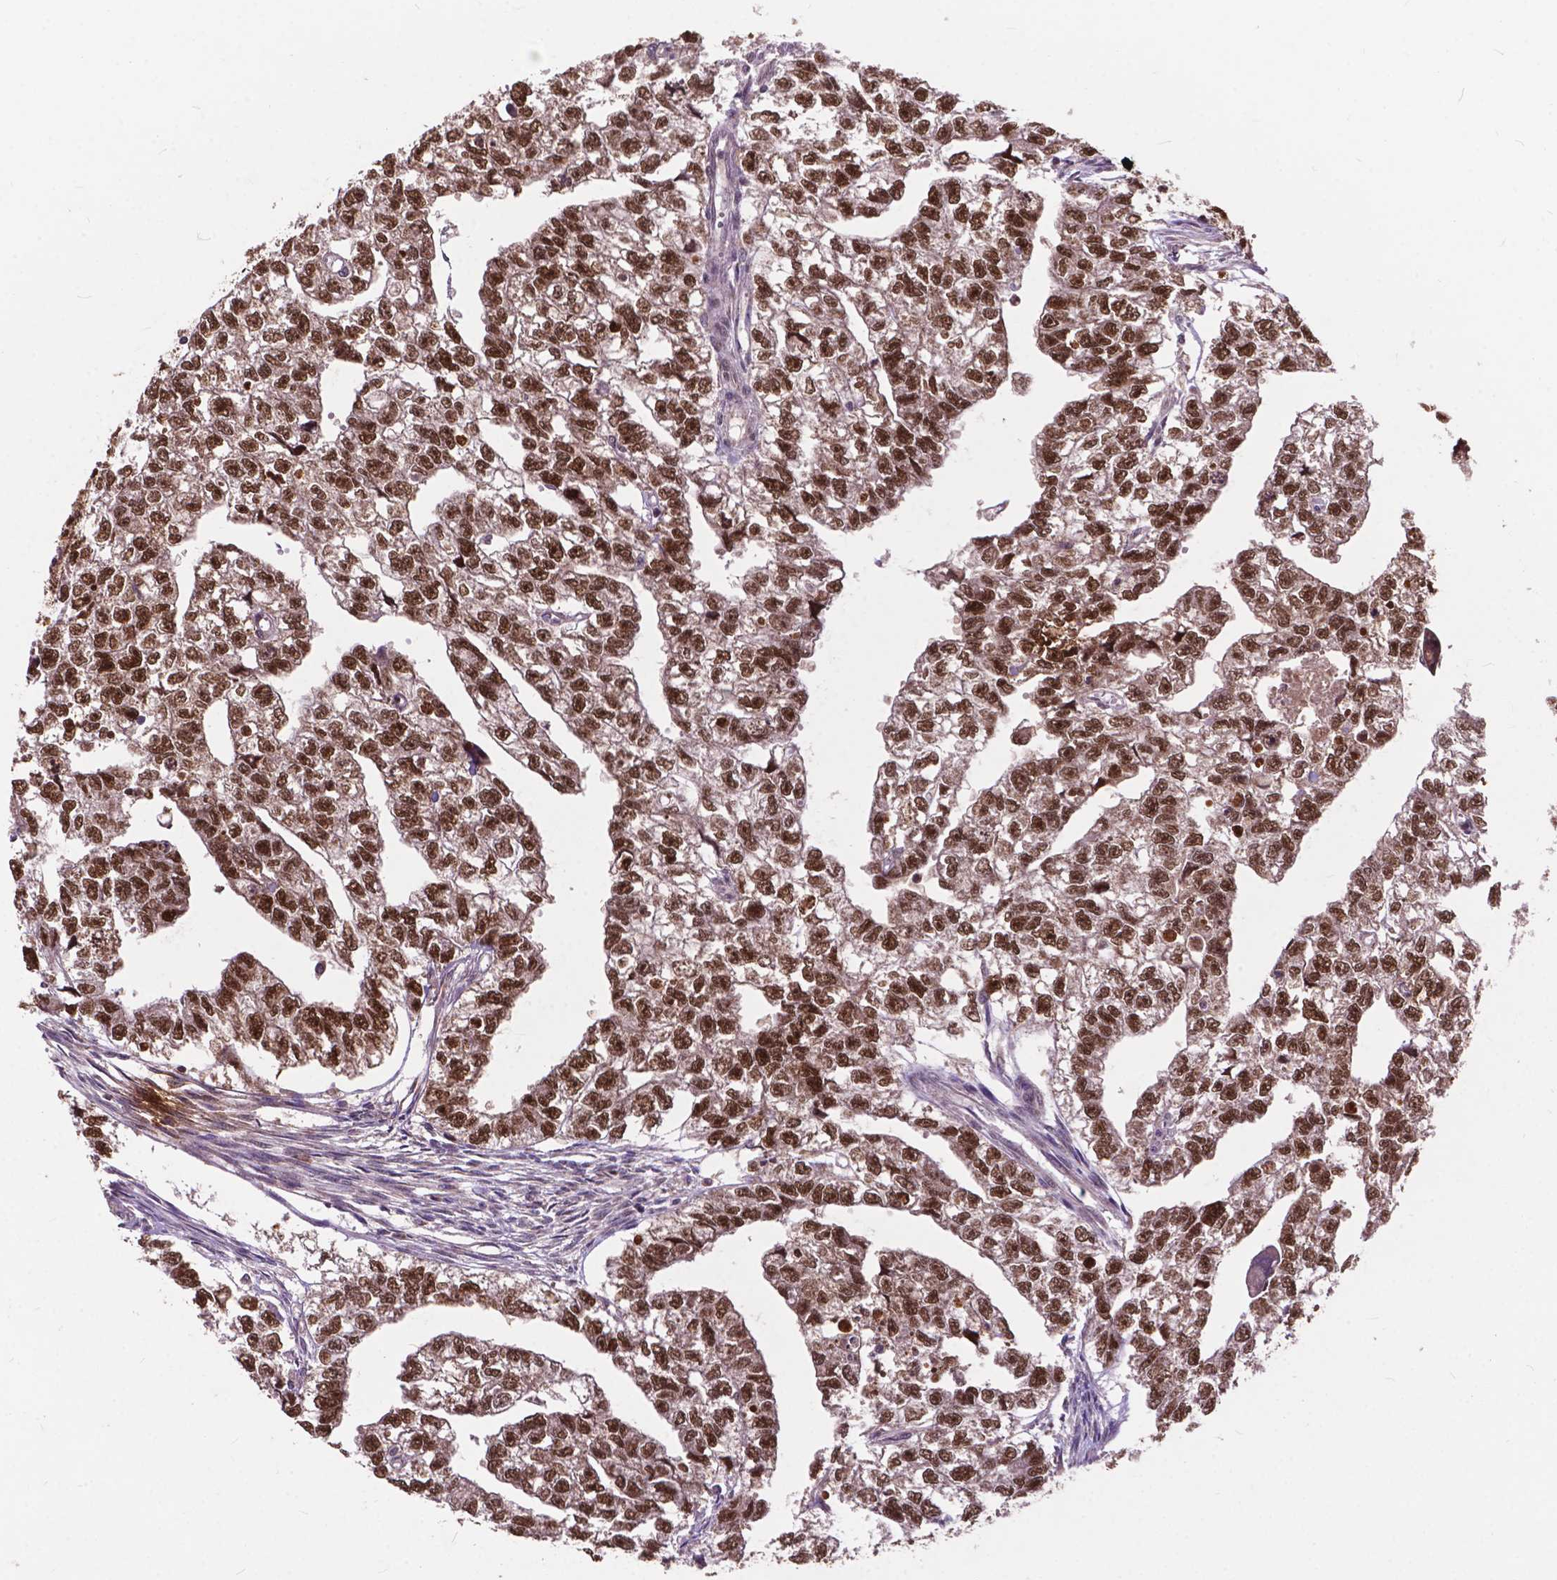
{"staining": {"intensity": "moderate", "quantity": ">75%", "location": "nuclear"}, "tissue": "testis cancer", "cell_type": "Tumor cells", "image_type": "cancer", "snomed": [{"axis": "morphology", "description": "Carcinoma, Embryonal, NOS"}, {"axis": "morphology", "description": "Teratoma, malignant, NOS"}, {"axis": "topography", "description": "Testis"}], "caption": "Approximately >75% of tumor cells in human testis cancer reveal moderate nuclear protein expression as visualized by brown immunohistochemical staining.", "gene": "MSH2", "patient": {"sex": "male", "age": 44}}